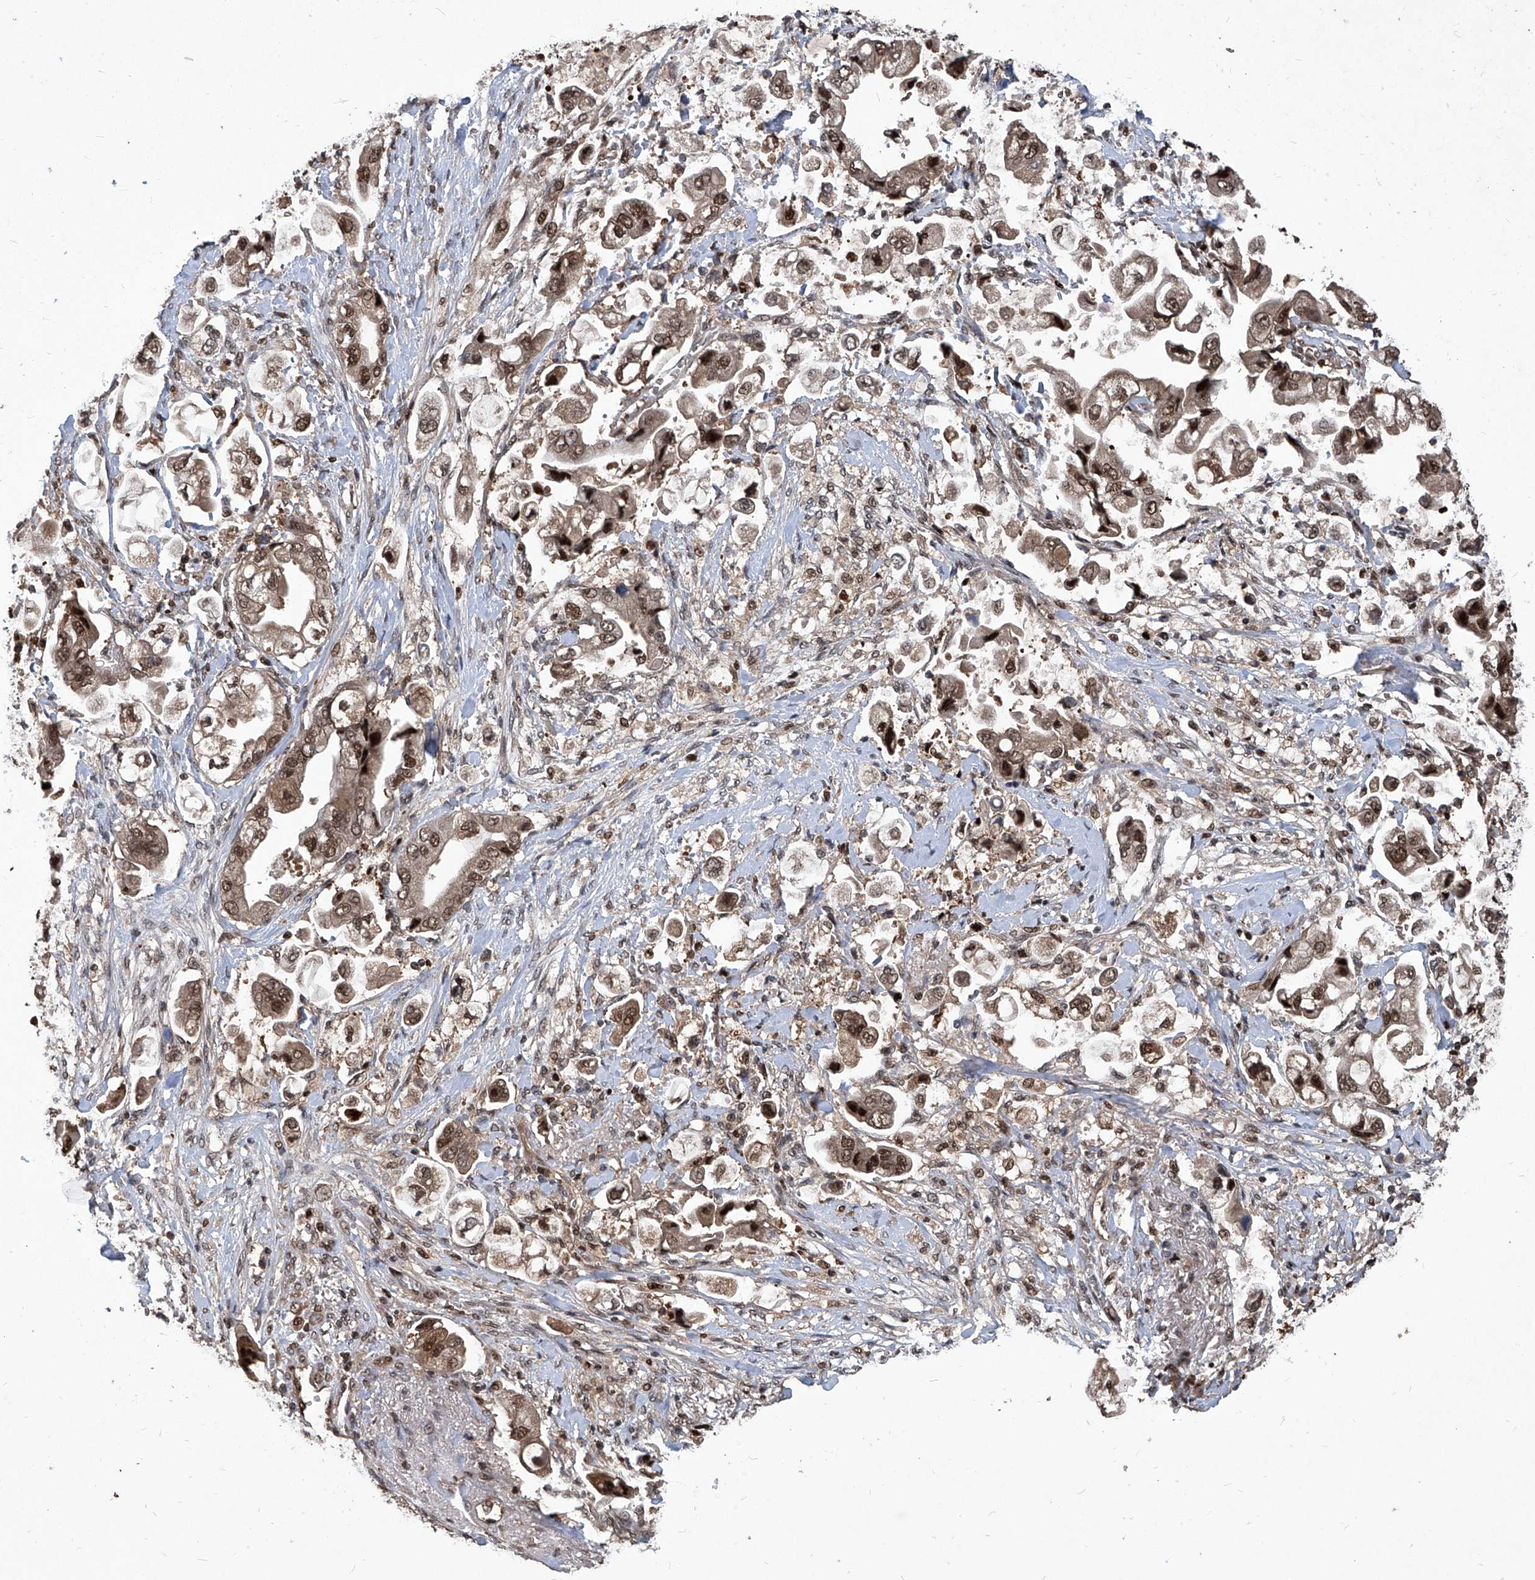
{"staining": {"intensity": "moderate", "quantity": ">75%", "location": "cytoplasmic/membranous,nuclear"}, "tissue": "stomach cancer", "cell_type": "Tumor cells", "image_type": "cancer", "snomed": [{"axis": "morphology", "description": "Adenocarcinoma, NOS"}, {"axis": "topography", "description": "Stomach"}], "caption": "Immunohistochemical staining of human stomach adenocarcinoma reveals moderate cytoplasmic/membranous and nuclear protein staining in approximately >75% of tumor cells.", "gene": "PSMB1", "patient": {"sex": "male", "age": 62}}